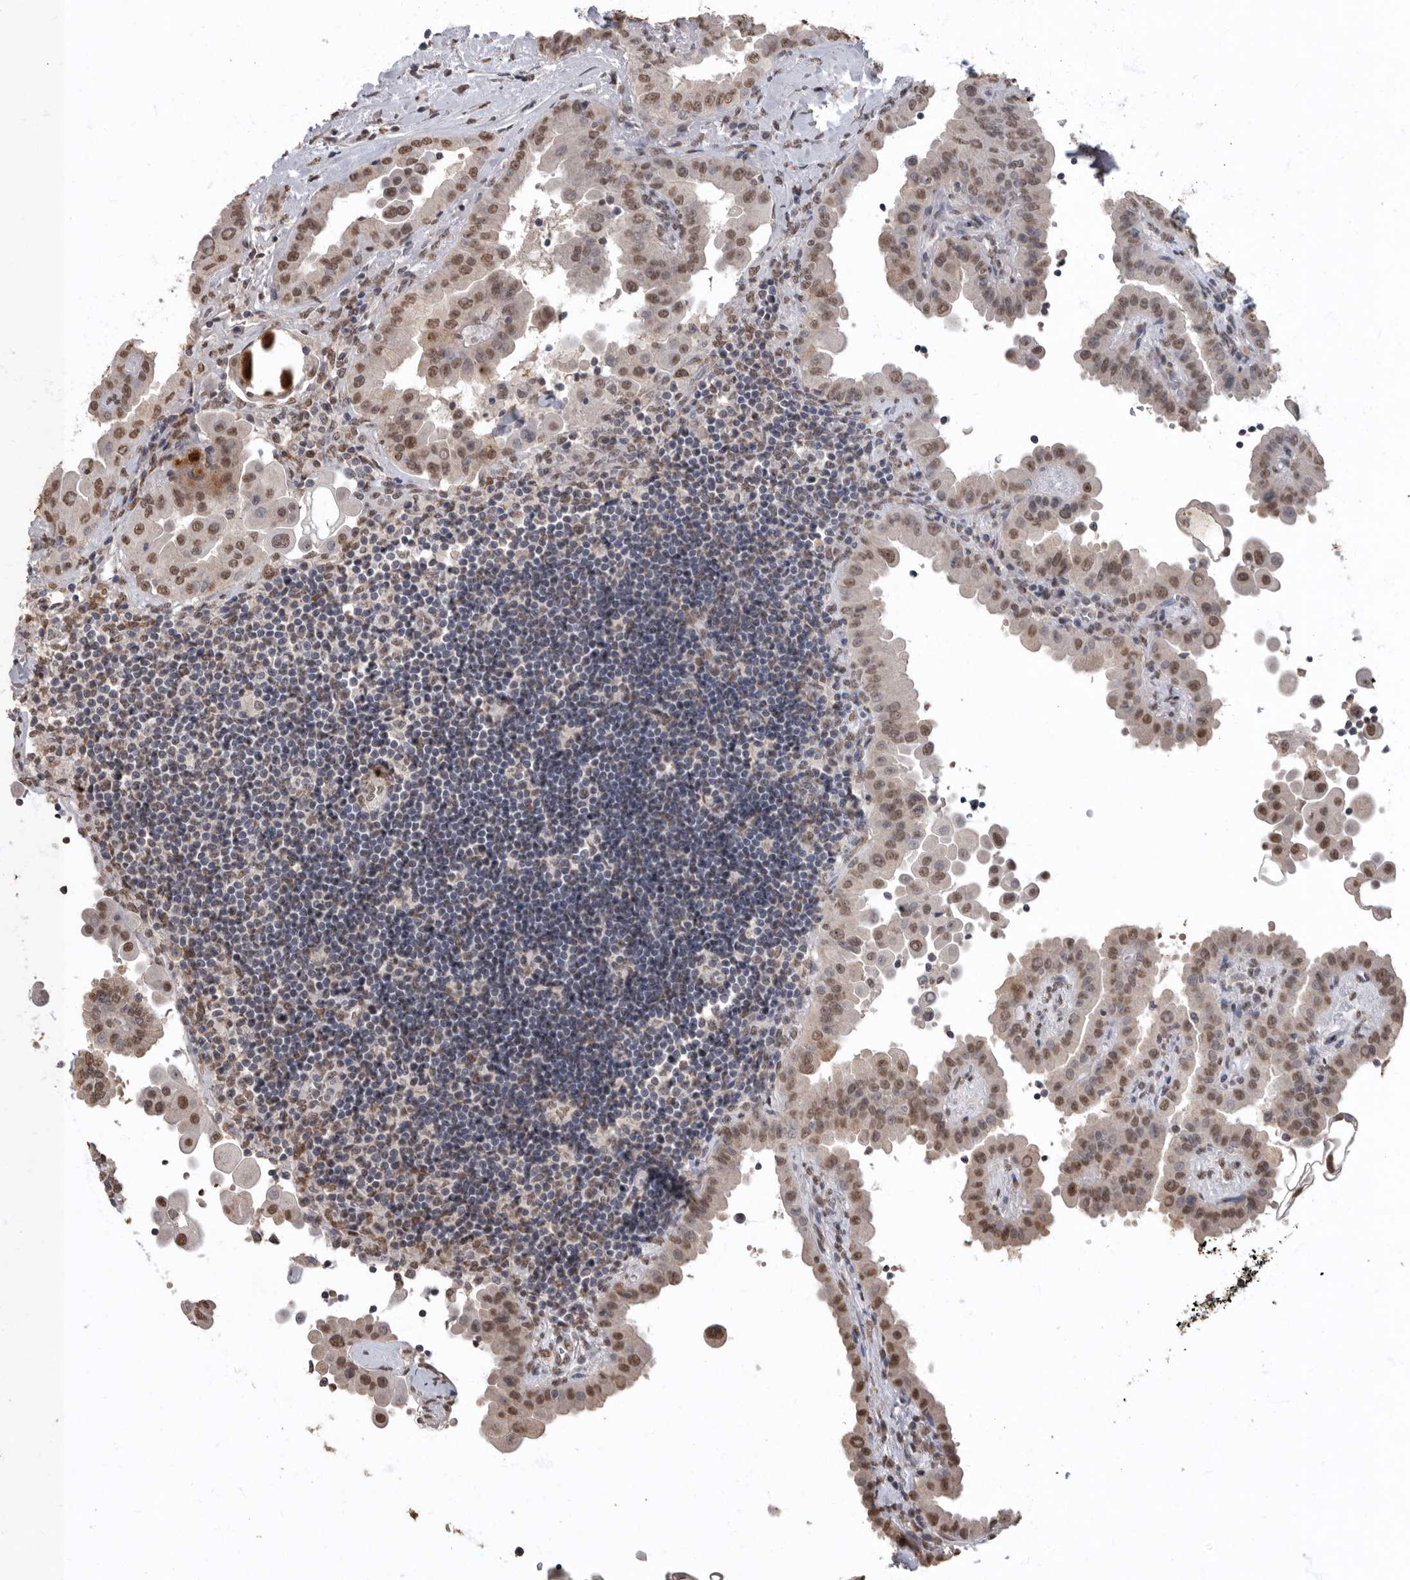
{"staining": {"intensity": "weak", "quantity": ">75%", "location": "nuclear"}, "tissue": "thyroid cancer", "cell_type": "Tumor cells", "image_type": "cancer", "snomed": [{"axis": "morphology", "description": "Papillary adenocarcinoma, NOS"}, {"axis": "topography", "description": "Thyroid gland"}], "caption": "An image of thyroid cancer (papillary adenocarcinoma) stained for a protein reveals weak nuclear brown staining in tumor cells.", "gene": "NBL1", "patient": {"sex": "male", "age": 33}}